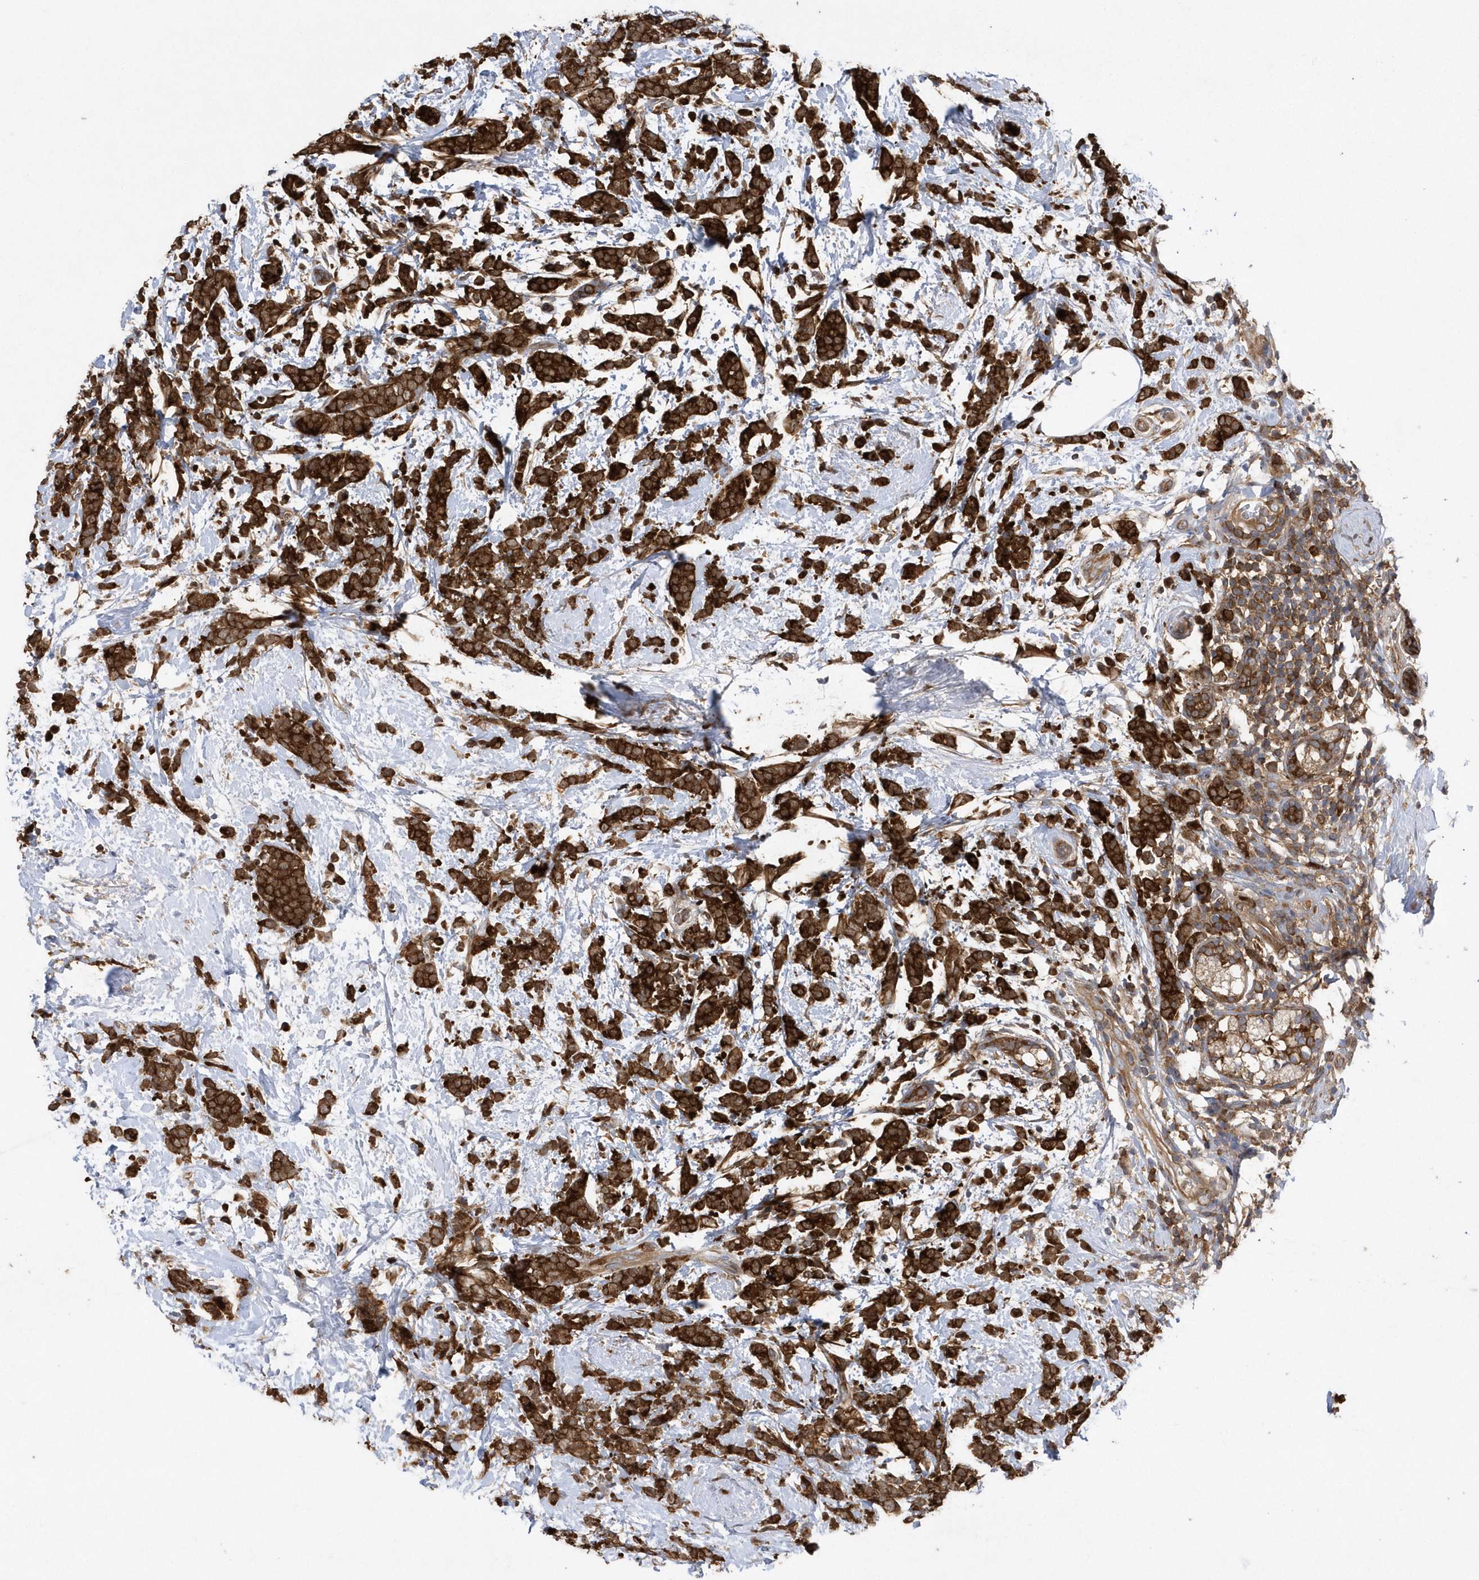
{"staining": {"intensity": "strong", "quantity": ">75%", "location": "cytoplasmic/membranous"}, "tissue": "breast cancer", "cell_type": "Tumor cells", "image_type": "cancer", "snomed": [{"axis": "morphology", "description": "Lobular carcinoma"}, {"axis": "topography", "description": "Breast"}], "caption": "Protein staining of breast cancer tissue exhibits strong cytoplasmic/membranous positivity in approximately >75% of tumor cells.", "gene": "PAICS", "patient": {"sex": "female", "age": 58}}